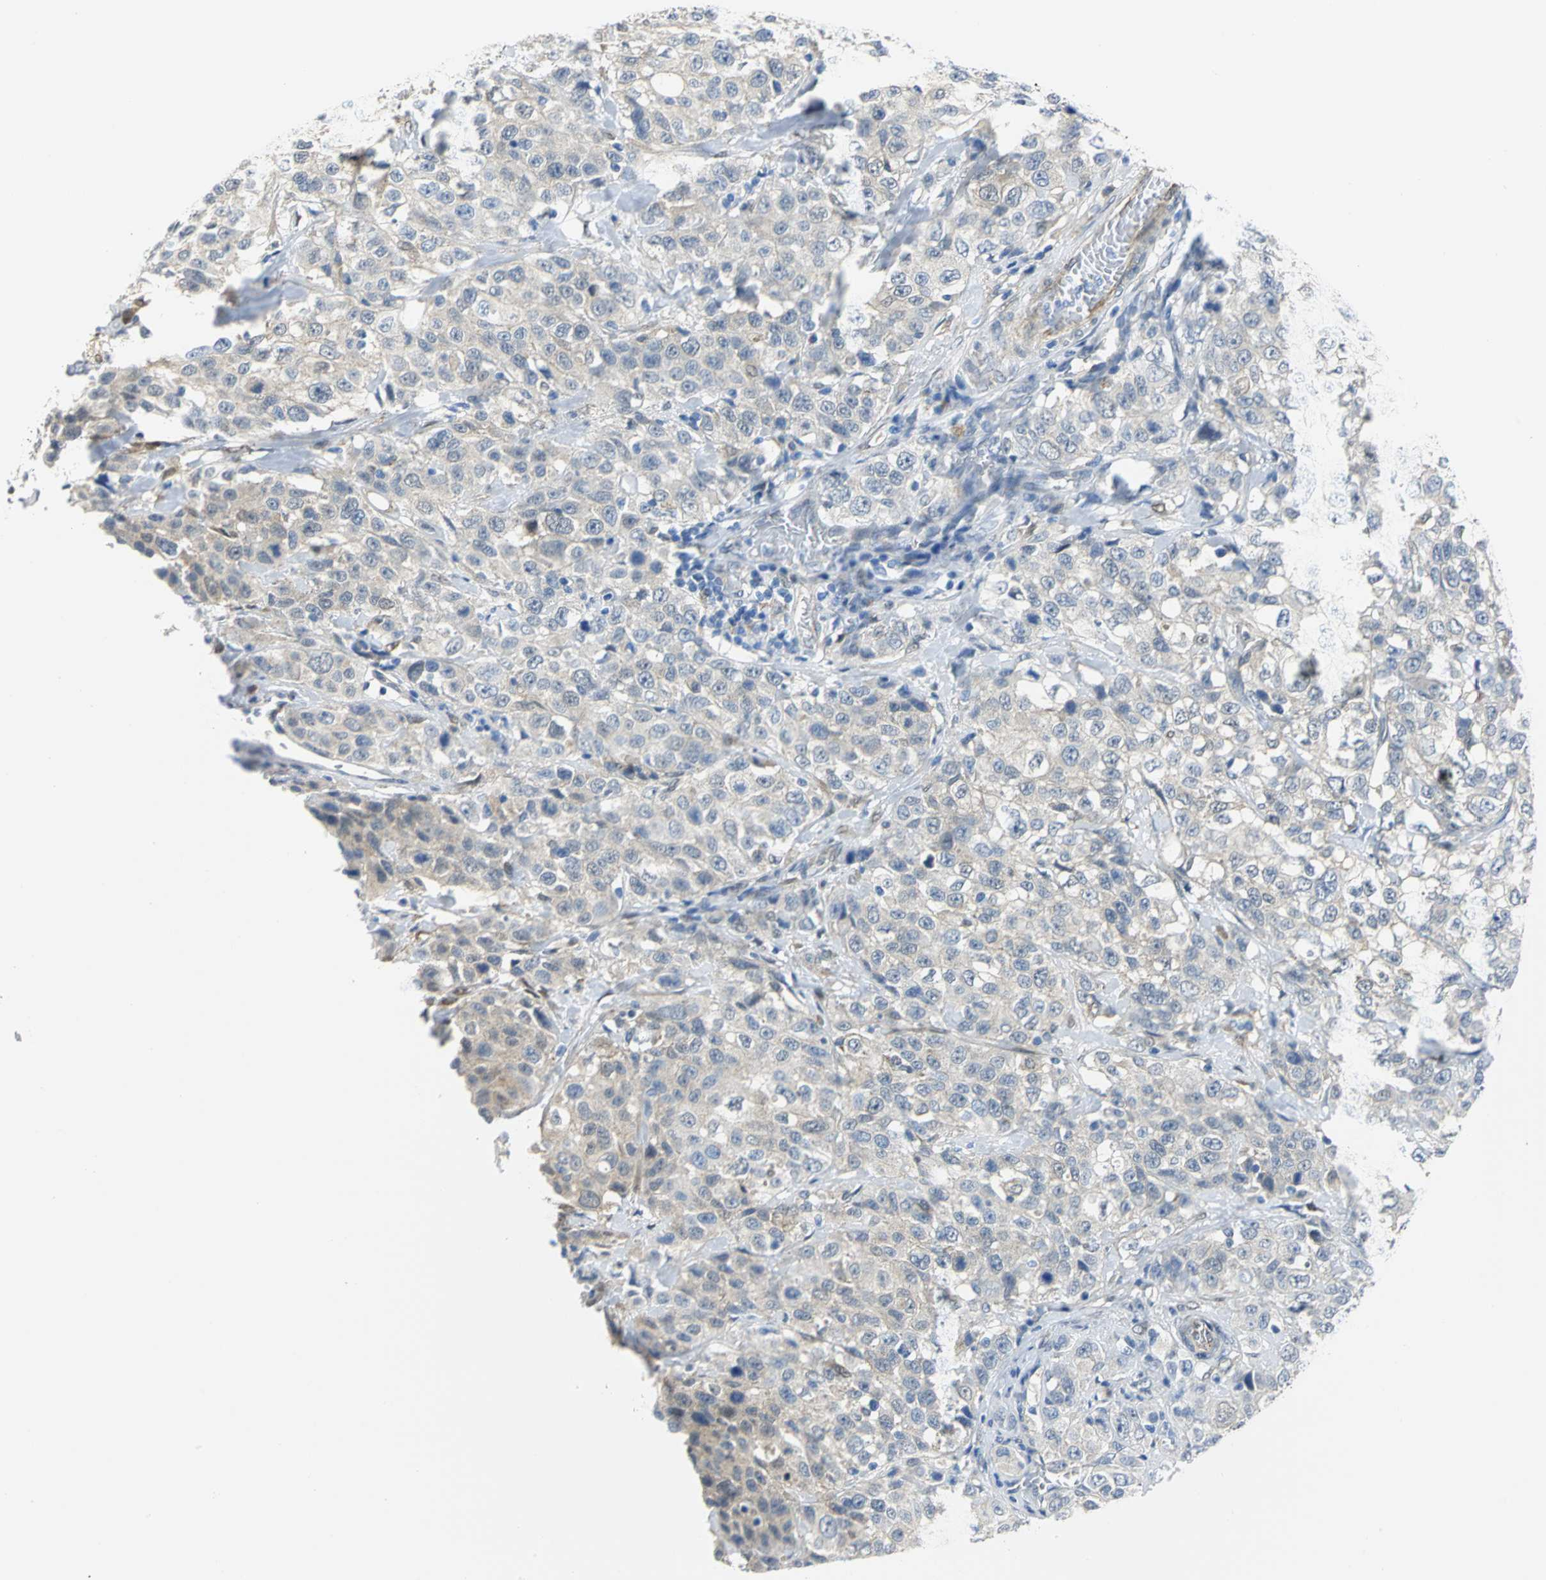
{"staining": {"intensity": "negative", "quantity": "none", "location": "none"}, "tissue": "stomach cancer", "cell_type": "Tumor cells", "image_type": "cancer", "snomed": [{"axis": "morphology", "description": "Normal tissue, NOS"}, {"axis": "morphology", "description": "Adenocarcinoma, NOS"}, {"axis": "topography", "description": "Stomach"}], "caption": "Immunohistochemistry image of neoplastic tissue: human stomach cancer stained with DAB displays no significant protein staining in tumor cells. (Stains: DAB (3,3'-diaminobenzidine) immunohistochemistry with hematoxylin counter stain, Microscopy: brightfield microscopy at high magnification).", "gene": "PGM3", "patient": {"sex": "male", "age": 48}}